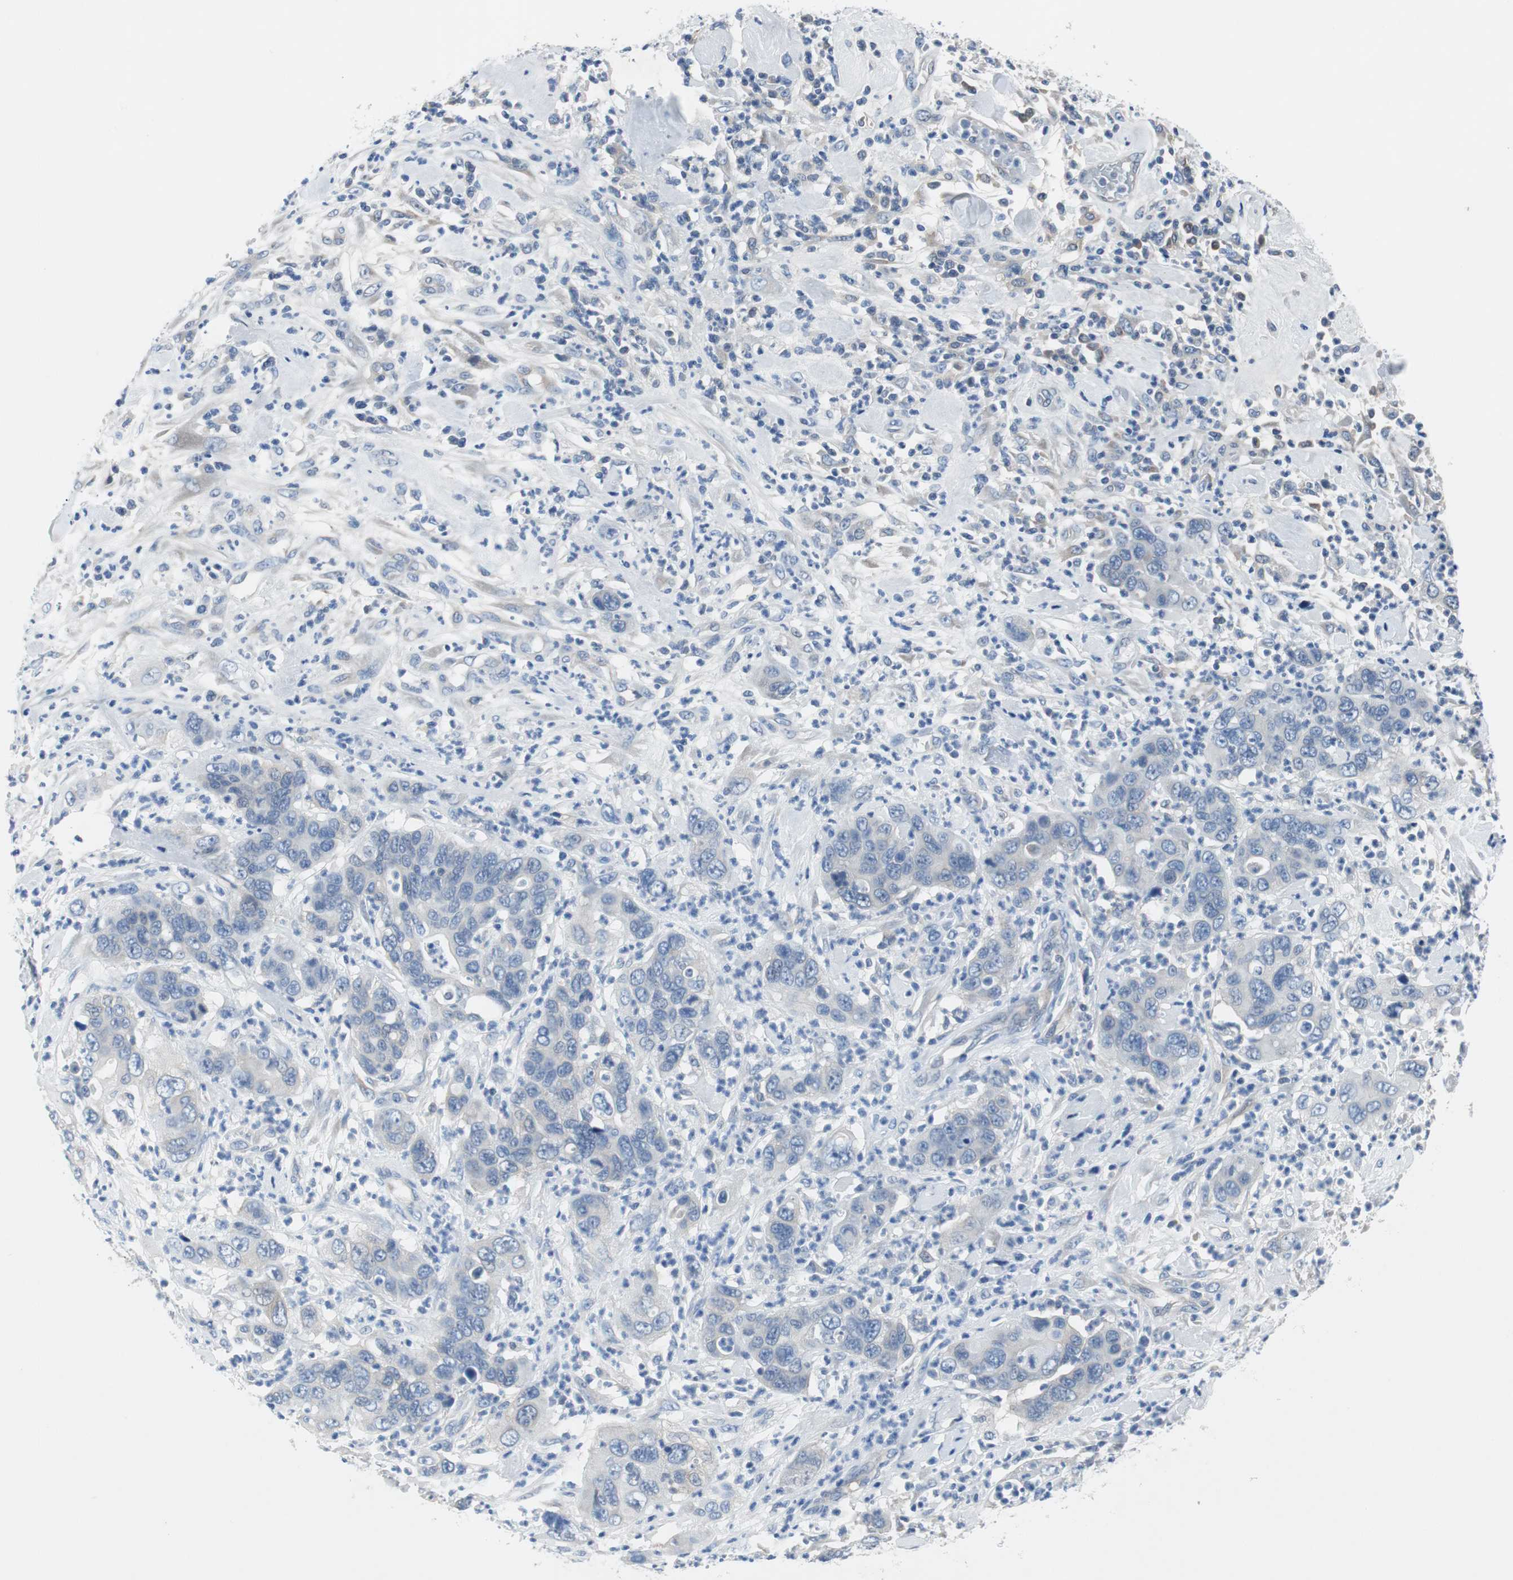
{"staining": {"intensity": "negative", "quantity": "none", "location": "none"}, "tissue": "pancreatic cancer", "cell_type": "Tumor cells", "image_type": "cancer", "snomed": [{"axis": "morphology", "description": "Adenocarcinoma, NOS"}, {"axis": "topography", "description": "Pancreas"}], "caption": "Immunohistochemistry of pancreatic adenocarcinoma exhibits no positivity in tumor cells.", "gene": "EEF2K", "patient": {"sex": "female", "age": 71}}